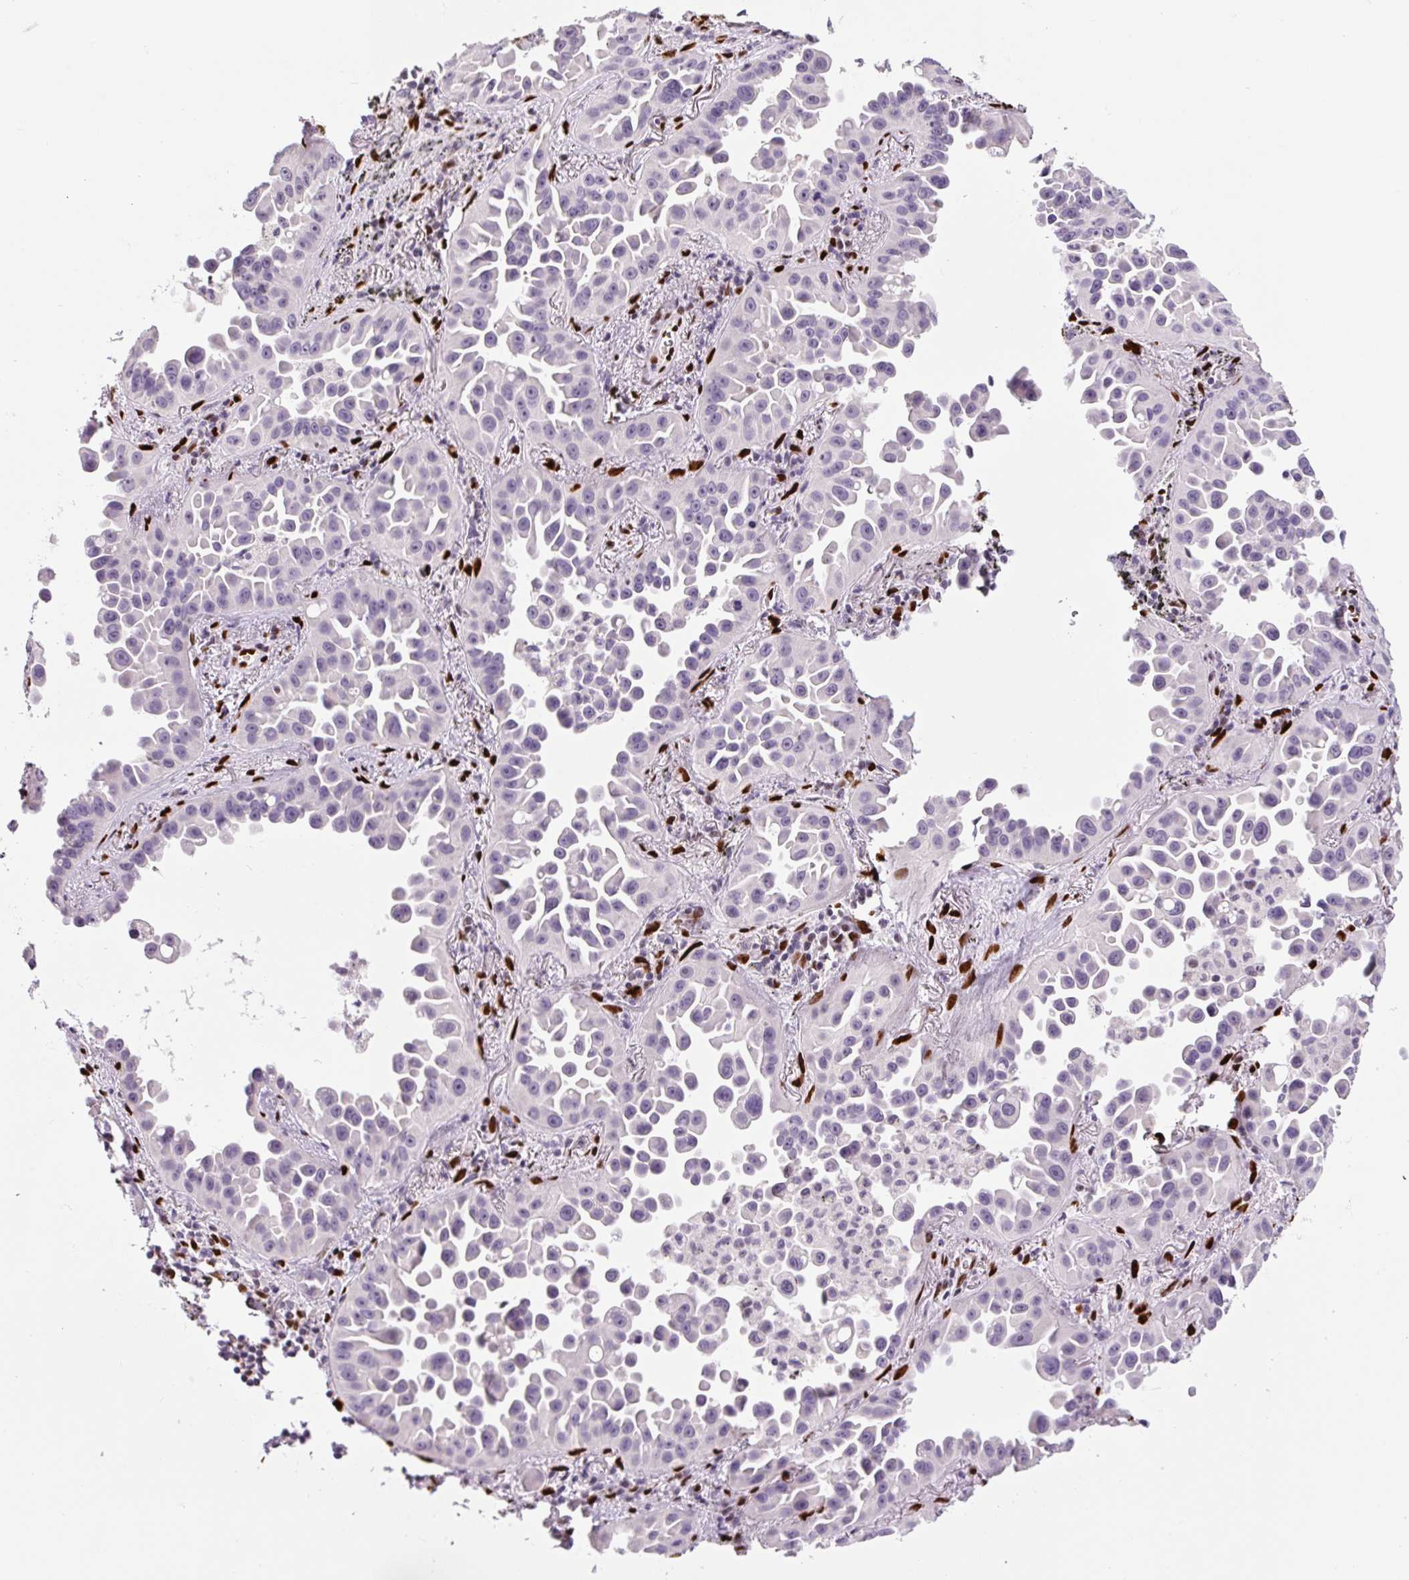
{"staining": {"intensity": "negative", "quantity": "none", "location": "none"}, "tissue": "lung cancer", "cell_type": "Tumor cells", "image_type": "cancer", "snomed": [{"axis": "morphology", "description": "Adenocarcinoma, NOS"}, {"axis": "topography", "description": "Lung"}], "caption": "This is a photomicrograph of immunohistochemistry (IHC) staining of adenocarcinoma (lung), which shows no positivity in tumor cells.", "gene": "ZEB1", "patient": {"sex": "male", "age": 68}}